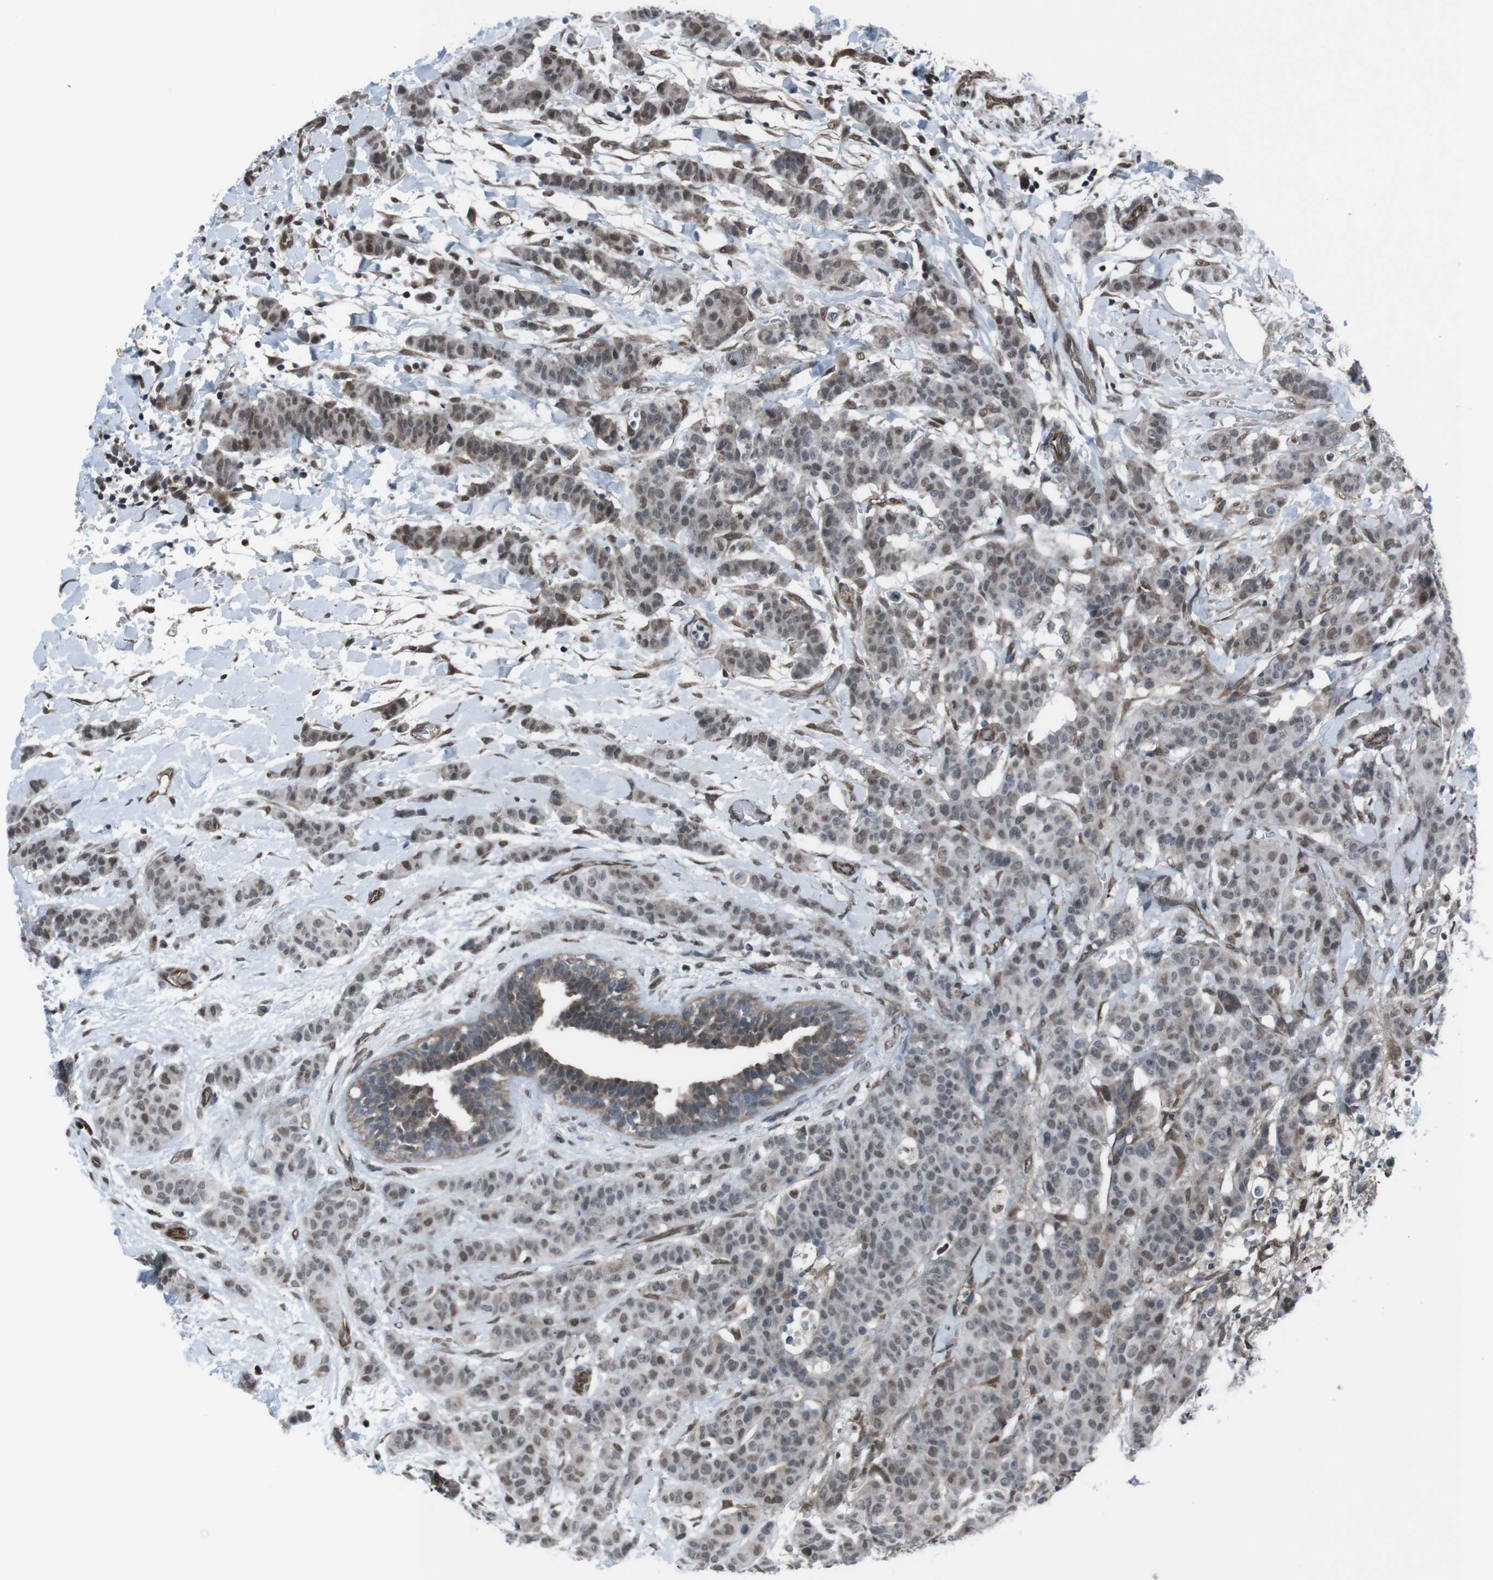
{"staining": {"intensity": "moderate", "quantity": "25%-75%", "location": "cytoplasmic/membranous,nuclear"}, "tissue": "breast cancer", "cell_type": "Tumor cells", "image_type": "cancer", "snomed": [{"axis": "morphology", "description": "Normal tissue, NOS"}, {"axis": "morphology", "description": "Duct carcinoma"}, {"axis": "topography", "description": "Breast"}], "caption": "Protein staining demonstrates moderate cytoplasmic/membranous and nuclear positivity in about 25%-75% of tumor cells in breast cancer (intraductal carcinoma).", "gene": "SS18L1", "patient": {"sex": "female", "age": 40}}